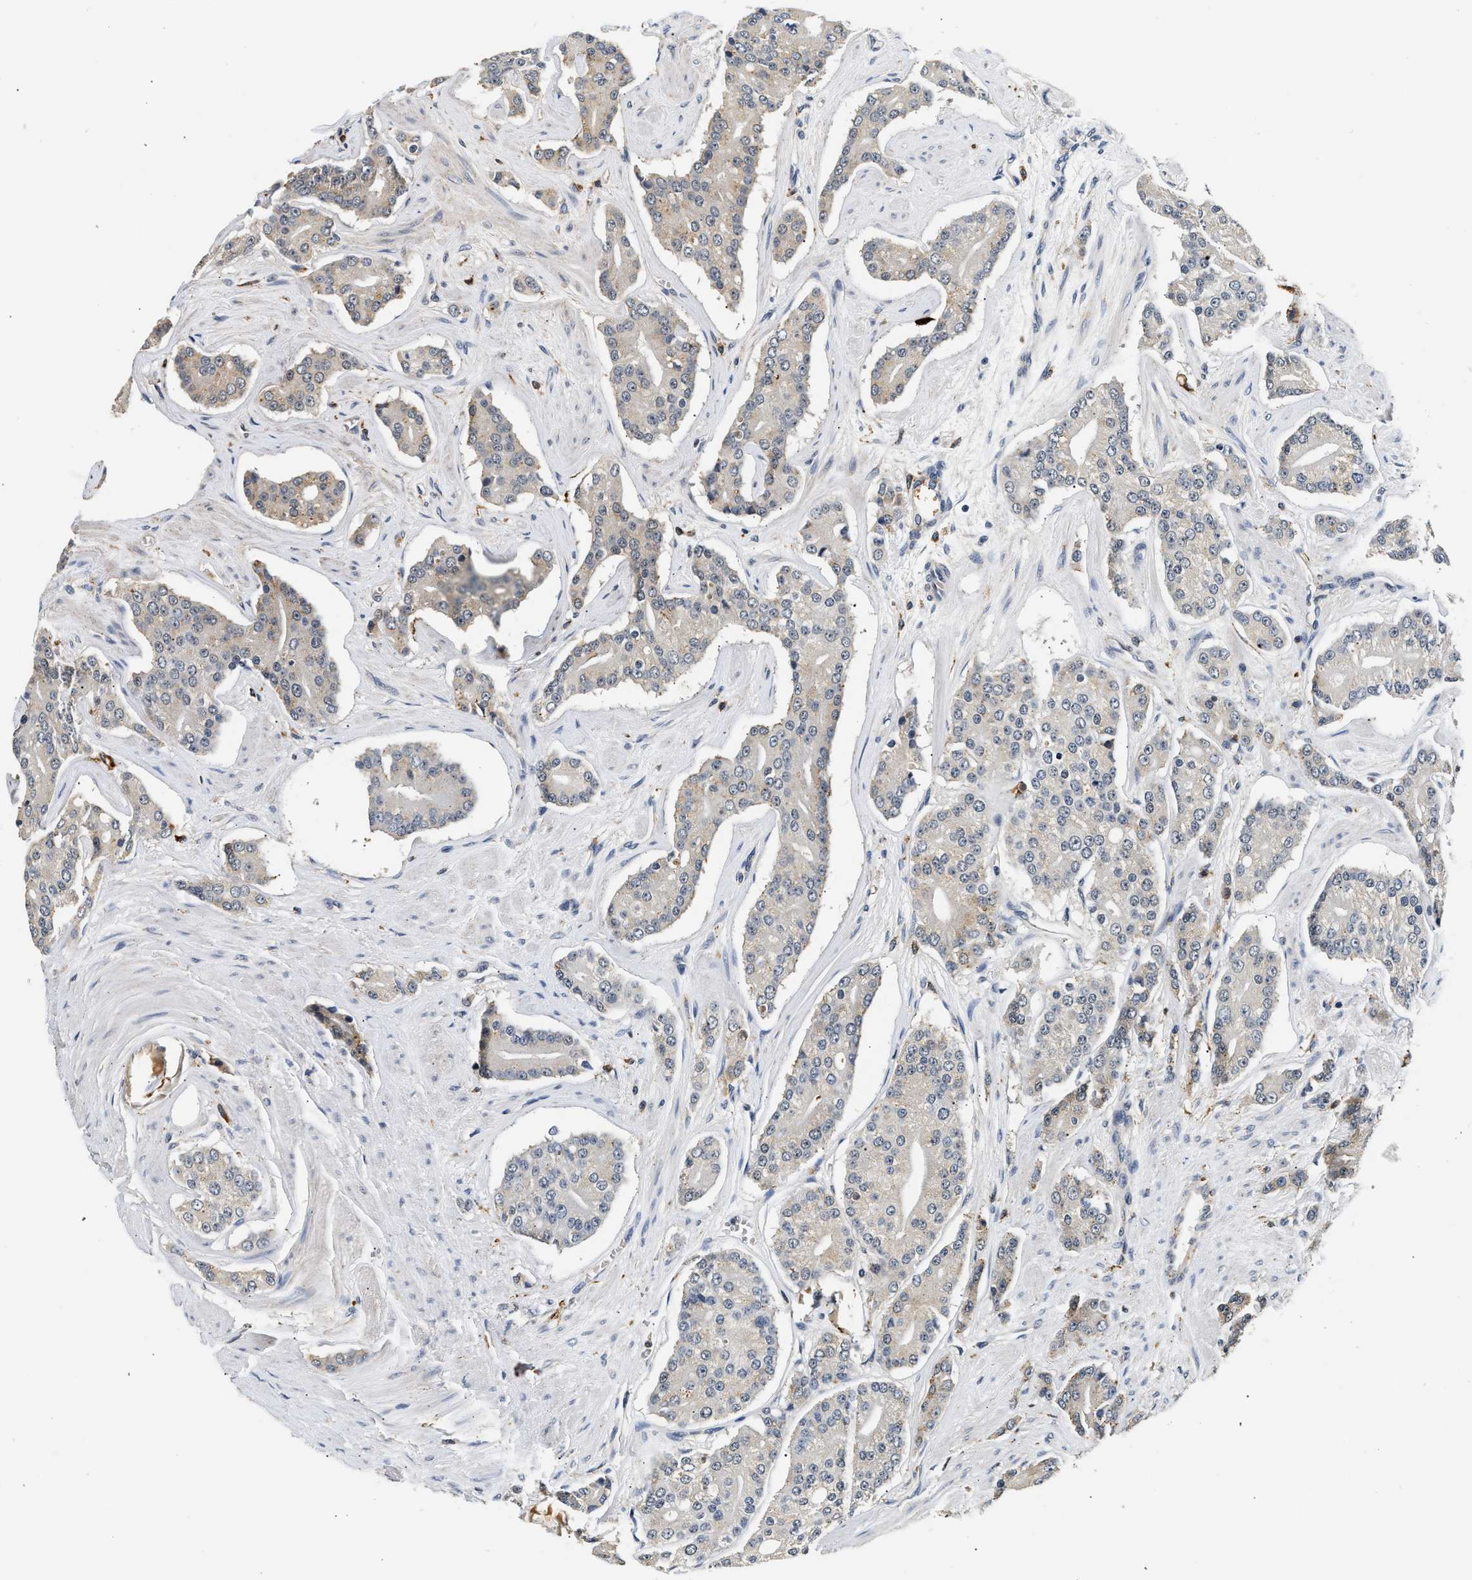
{"staining": {"intensity": "negative", "quantity": "none", "location": "none"}, "tissue": "prostate cancer", "cell_type": "Tumor cells", "image_type": "cancer", "snomed": [{"axis": "morphology", "description": "Adenocarcinoma, High grade"}, {"axis": "topography", "description": "Prostate"}], "caption": "DAB immunohistochemical staining of human prostate high-grade adenocarcinoma reveals no significant expression in tumor cells.", "gene": "SMU1", "patient": {"sex": "male", "age": 71}}